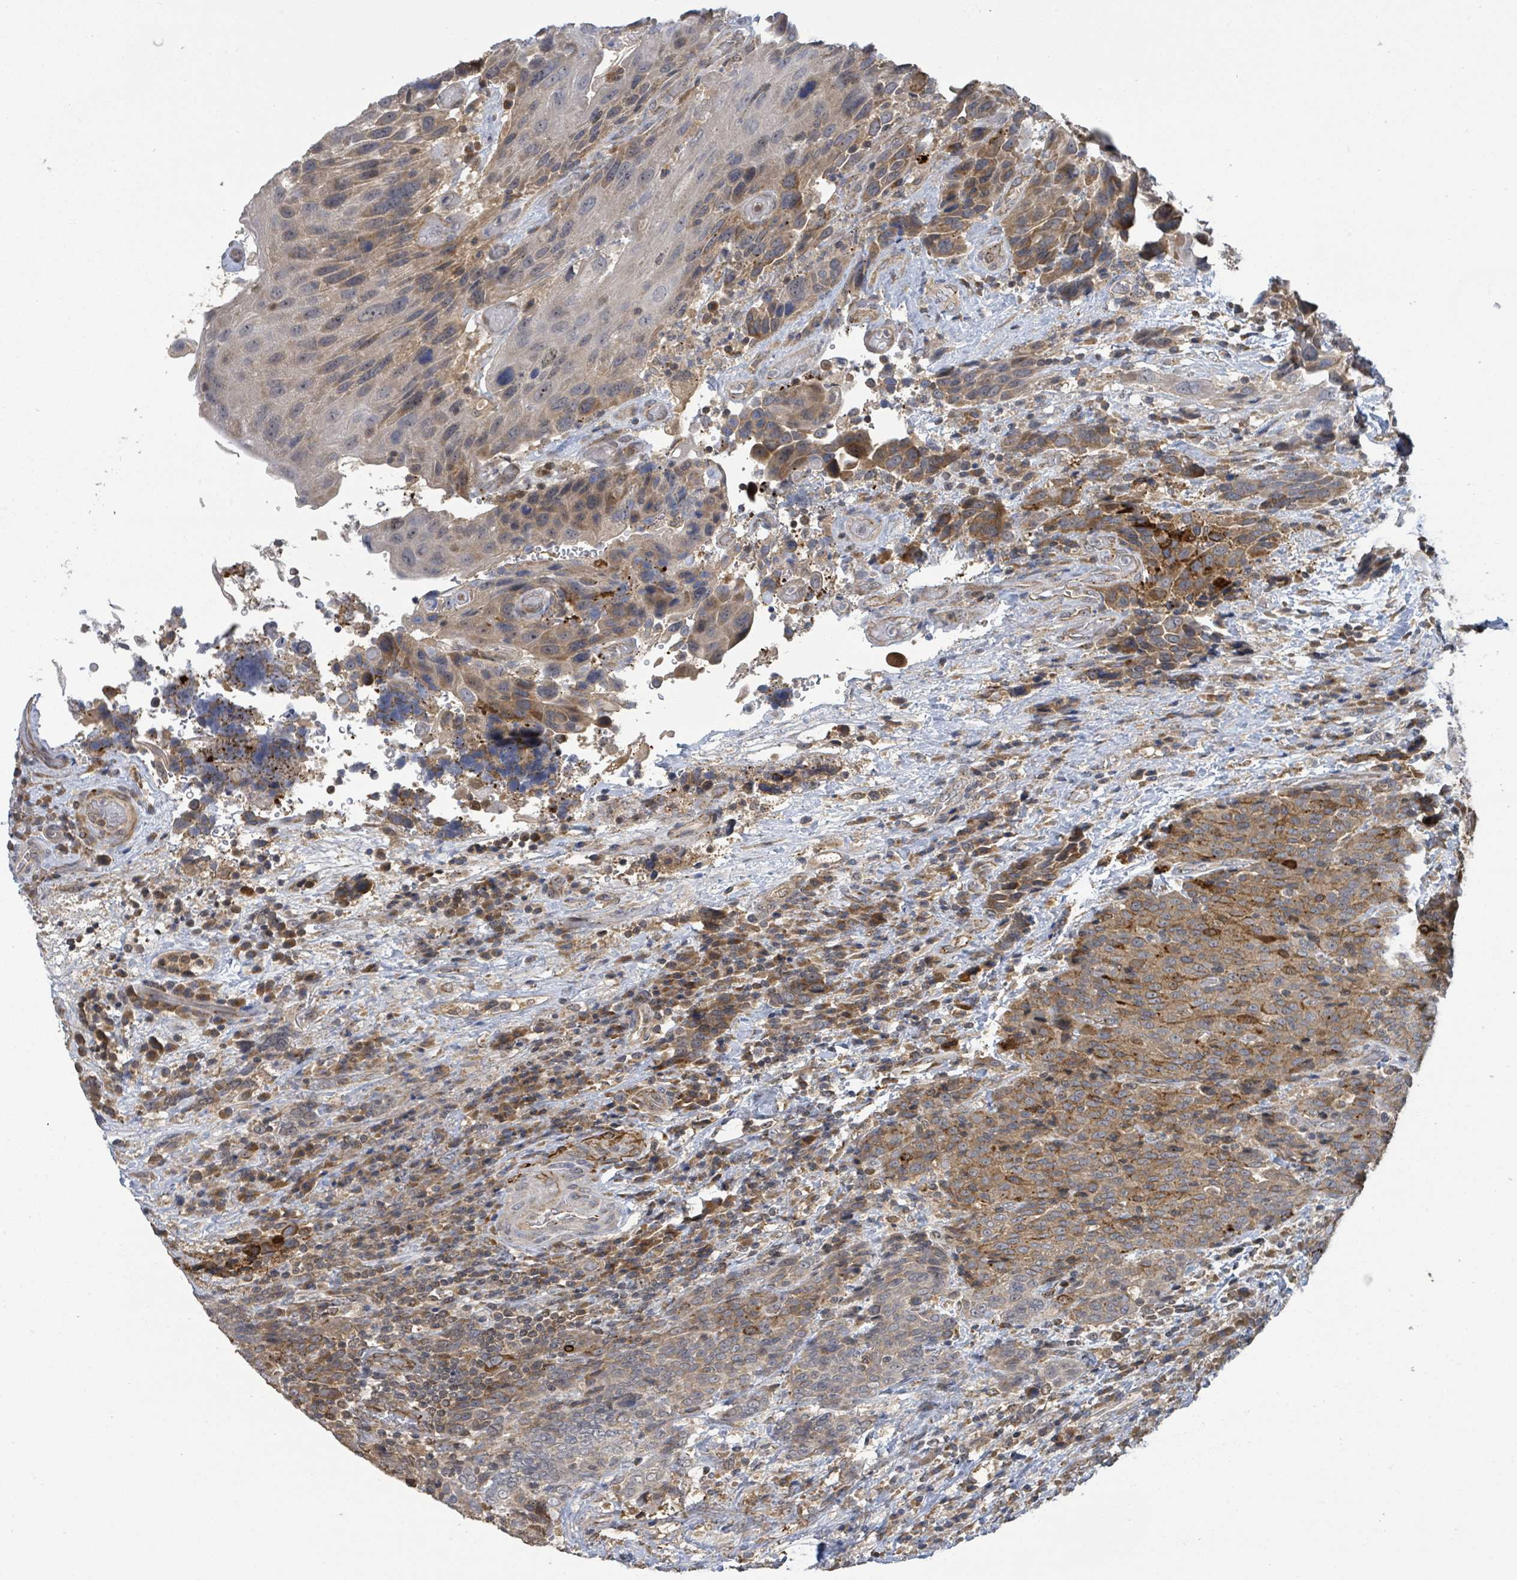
{"staining": {"intensity": "moderate", "quantity": ">75%", "location": "cytoplasmic/membranous"}, "tissue": "urothelial cancer", "cell_type": "Tumor cells", "image_type": "cancer", "snomed": [{"axis": "morphology", "description": "Urothelial carcinoma, High grade"}, {"axis": "topography", "description": "Urinary bladder"}], "caption": "Immunohistochemistry (IHC) photomicrograph of neoplastic tissue: human urothelial carcinoma (high-grade) stained using immunohistochemistry exhibits medium levels of moderate protein expression localized specifically in the cytoplasmic/membranous of tumor cells, appearing as a cytoplasmic/membranous brown color.", "gene": "CCDC121", "patient": {"sex": "female", "age": 70}}